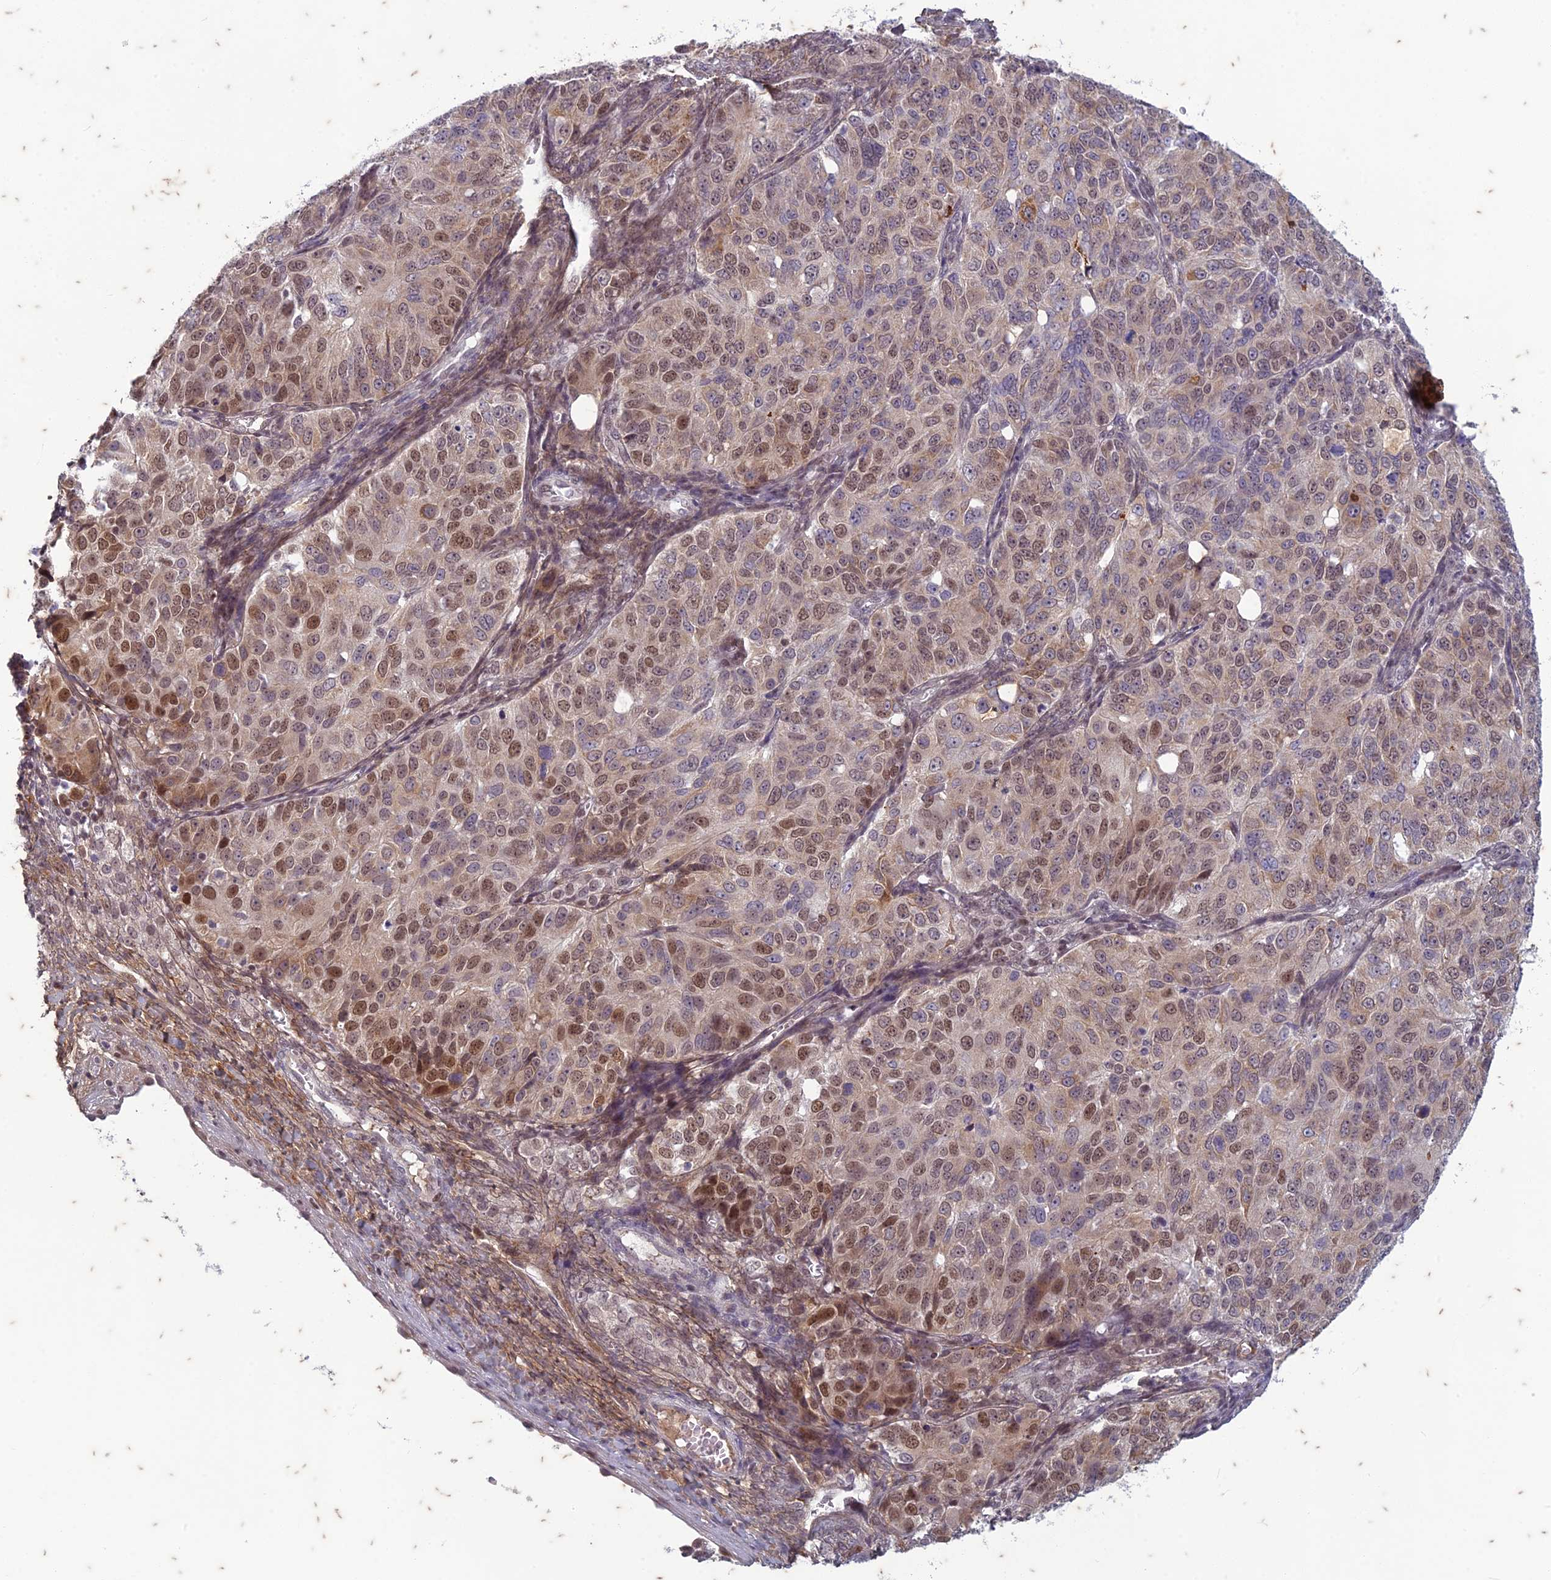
{"staining": {"intensity": "moderate", "quantity": ">75%", "location": "cytoplasmic/membranous,nuclear"}, "tissue": "ovarian cancer", "cell_type": "Tumor cells", "image_type": "cancer", "snomed": [{"axis": "morphology", "description": "Carcinoma, endometroid"}, {"axis": "topography", "description": "Ovary"}], "caption": "Immunohistochemistry of human endometroid carcinoma (ovarian) exhibits medium levels of moderate cytoplasmic/membranous and nuclear staining in approximately >75% of tumor cells.", "gene": "PABPN1L", "patient": {"sex": "female", "age": 51}}